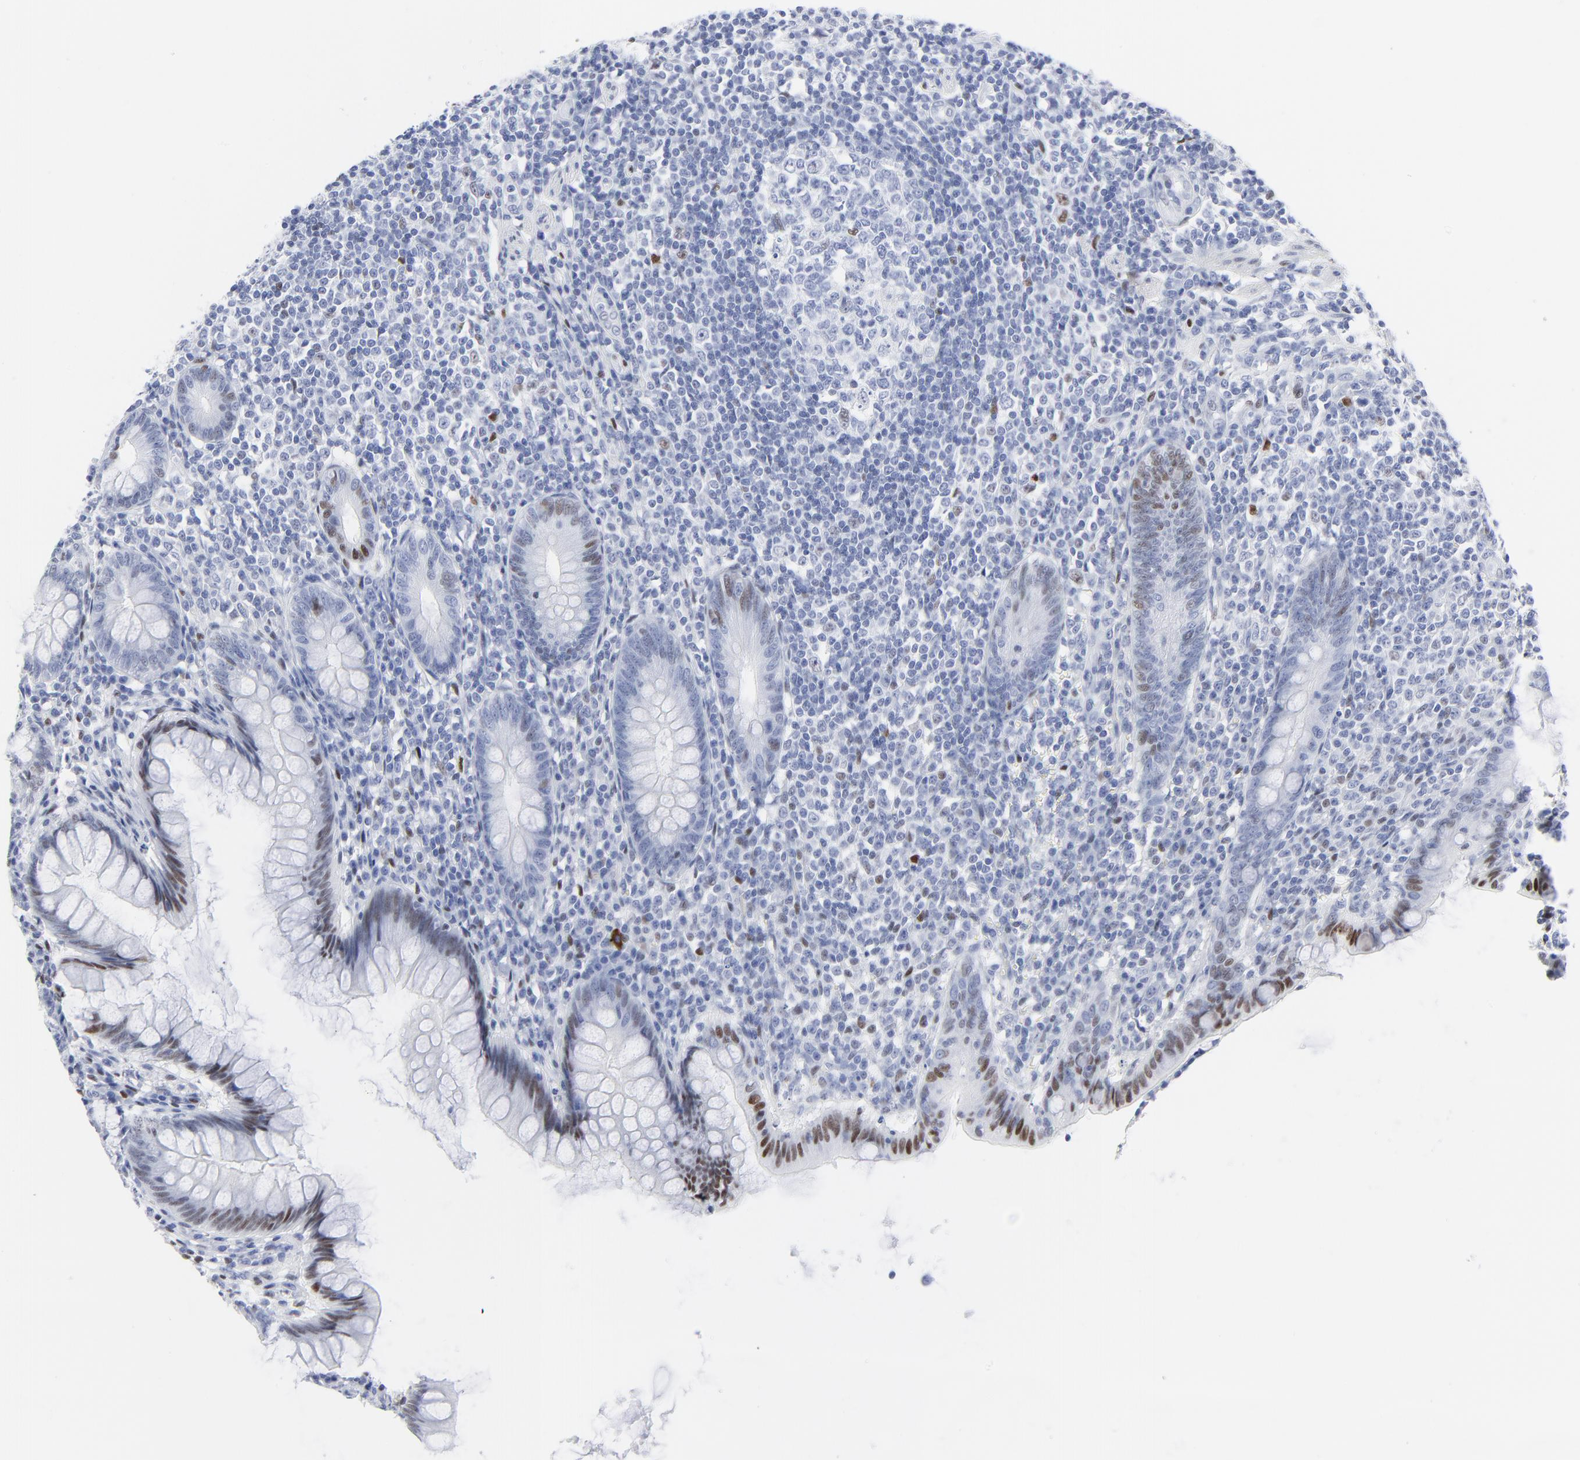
{"staining": {"intensity": "moderate", "quantity": "25%-75%", "location": "nuclear"}, "tissue": "appendix", "cell_type": "Glandular cells", "image_type": "normal", "snomed": [{"axis": "morphology", "description": "Normal tissue, NOS"}, {"axis": "topography", "description": "Appendix"}], "caption": "The micrograph exhibits immunohistochemical staining of unremarkable appendix. There is moderate nuclear staining is appreciated in approximately 25%-75% of glandular cells. The protein of interest is shown in brown color, while the nuclei are stained blue.", "gene": "JUN", "patient": {"sex": "female", "age": 66}}